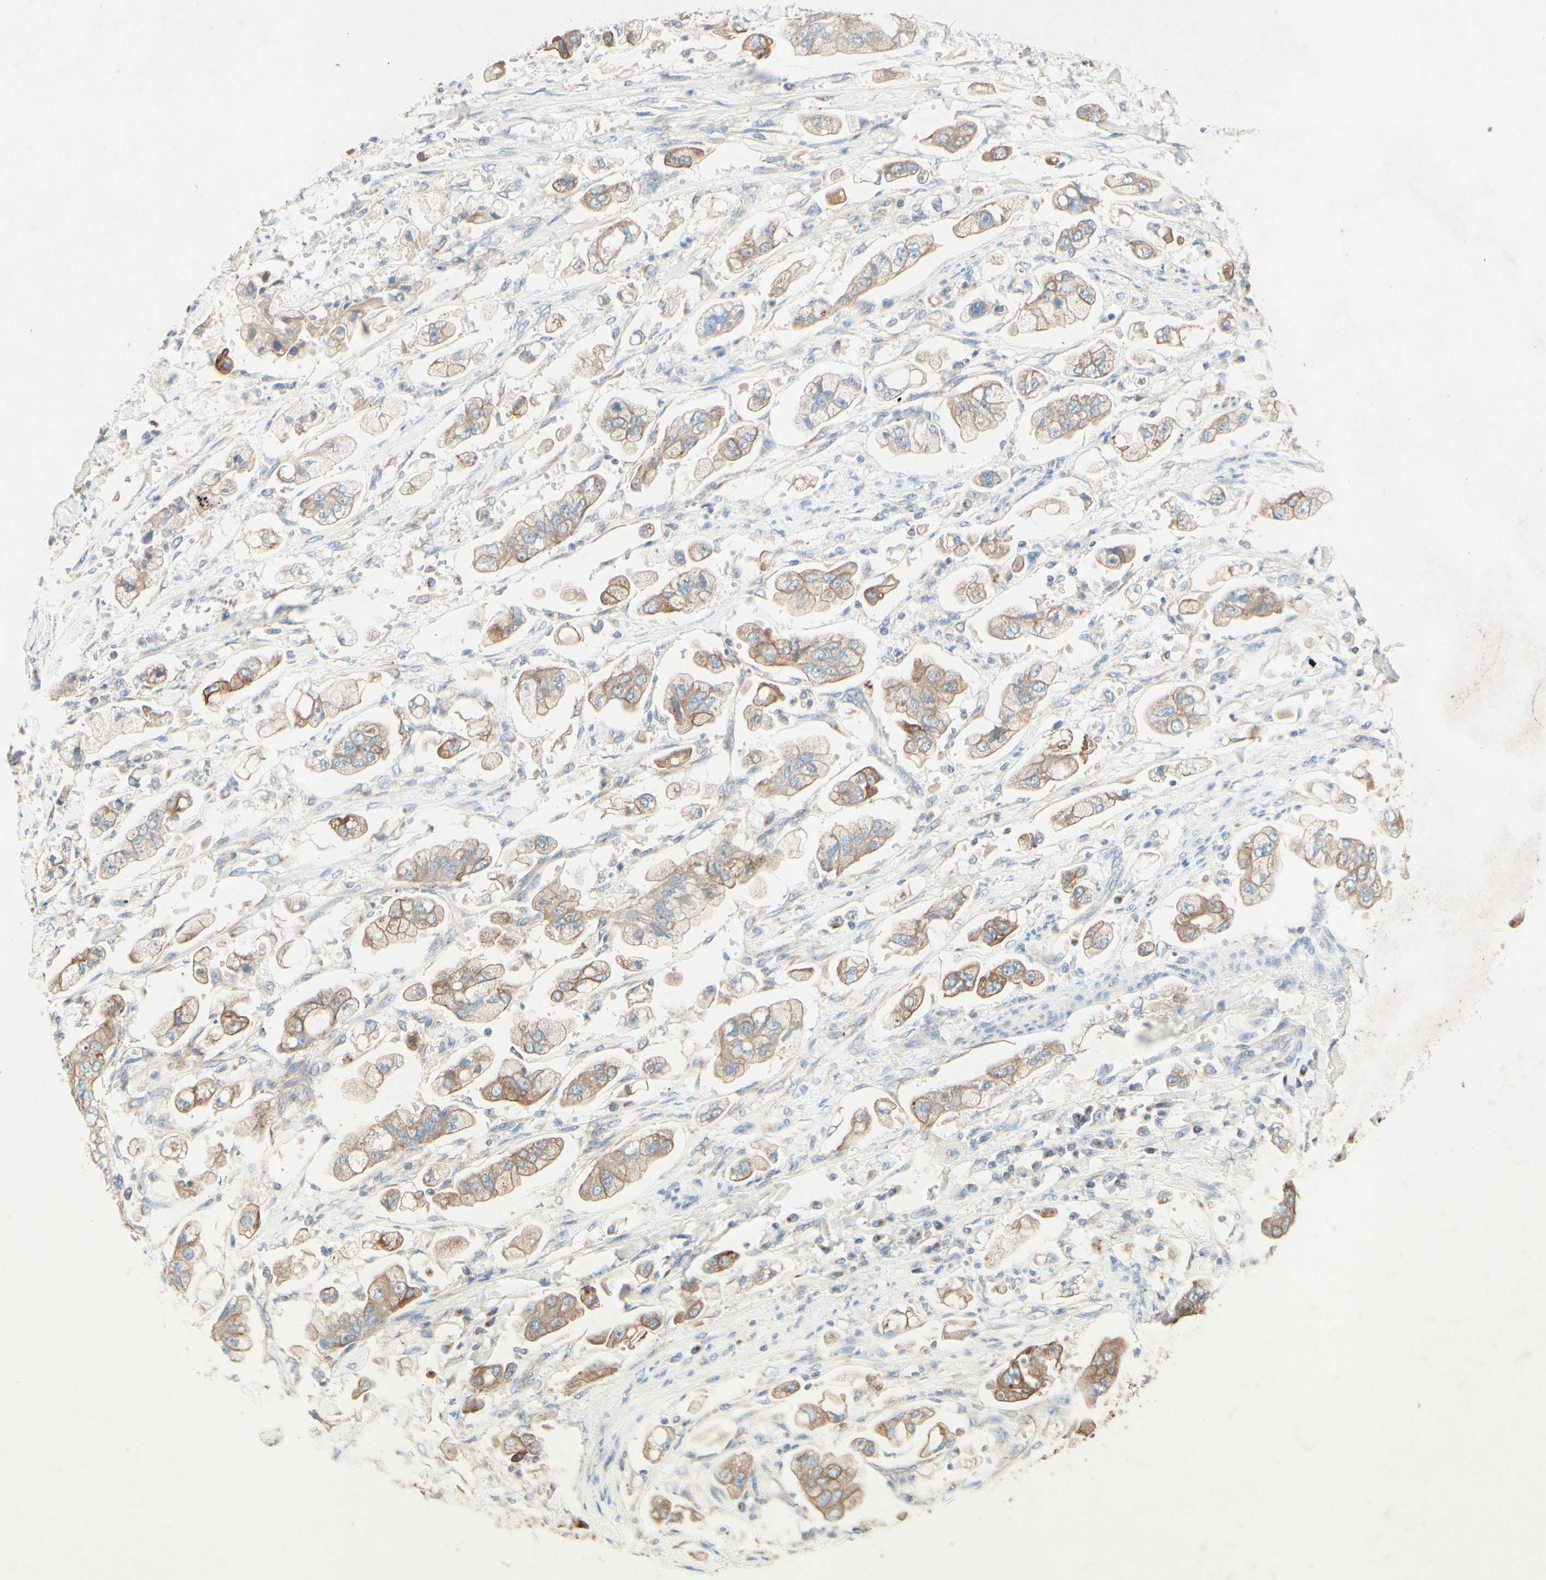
{"staining": {"intensity": "moderate", "quantity": ">75%", "location": "cytoplasmic/membranous"}, "tissue": "stomach cancer", "cell_type": "Tumor cells", "image_type": "cancer", "snomed": [{"axis": "morphology", "description": "Adenocarcinoma, NOS"}, {"axis": "topography", "description": "Stomach"}], "caption": "Human adenocarcinoma (stomach) stained for a protein (brown) displays moderate cytoplasmic/membranous positive expression in approximately >75% of tumor cells.", "gene": "MTM1", "patient": {"sex": "male", "age": 62}}